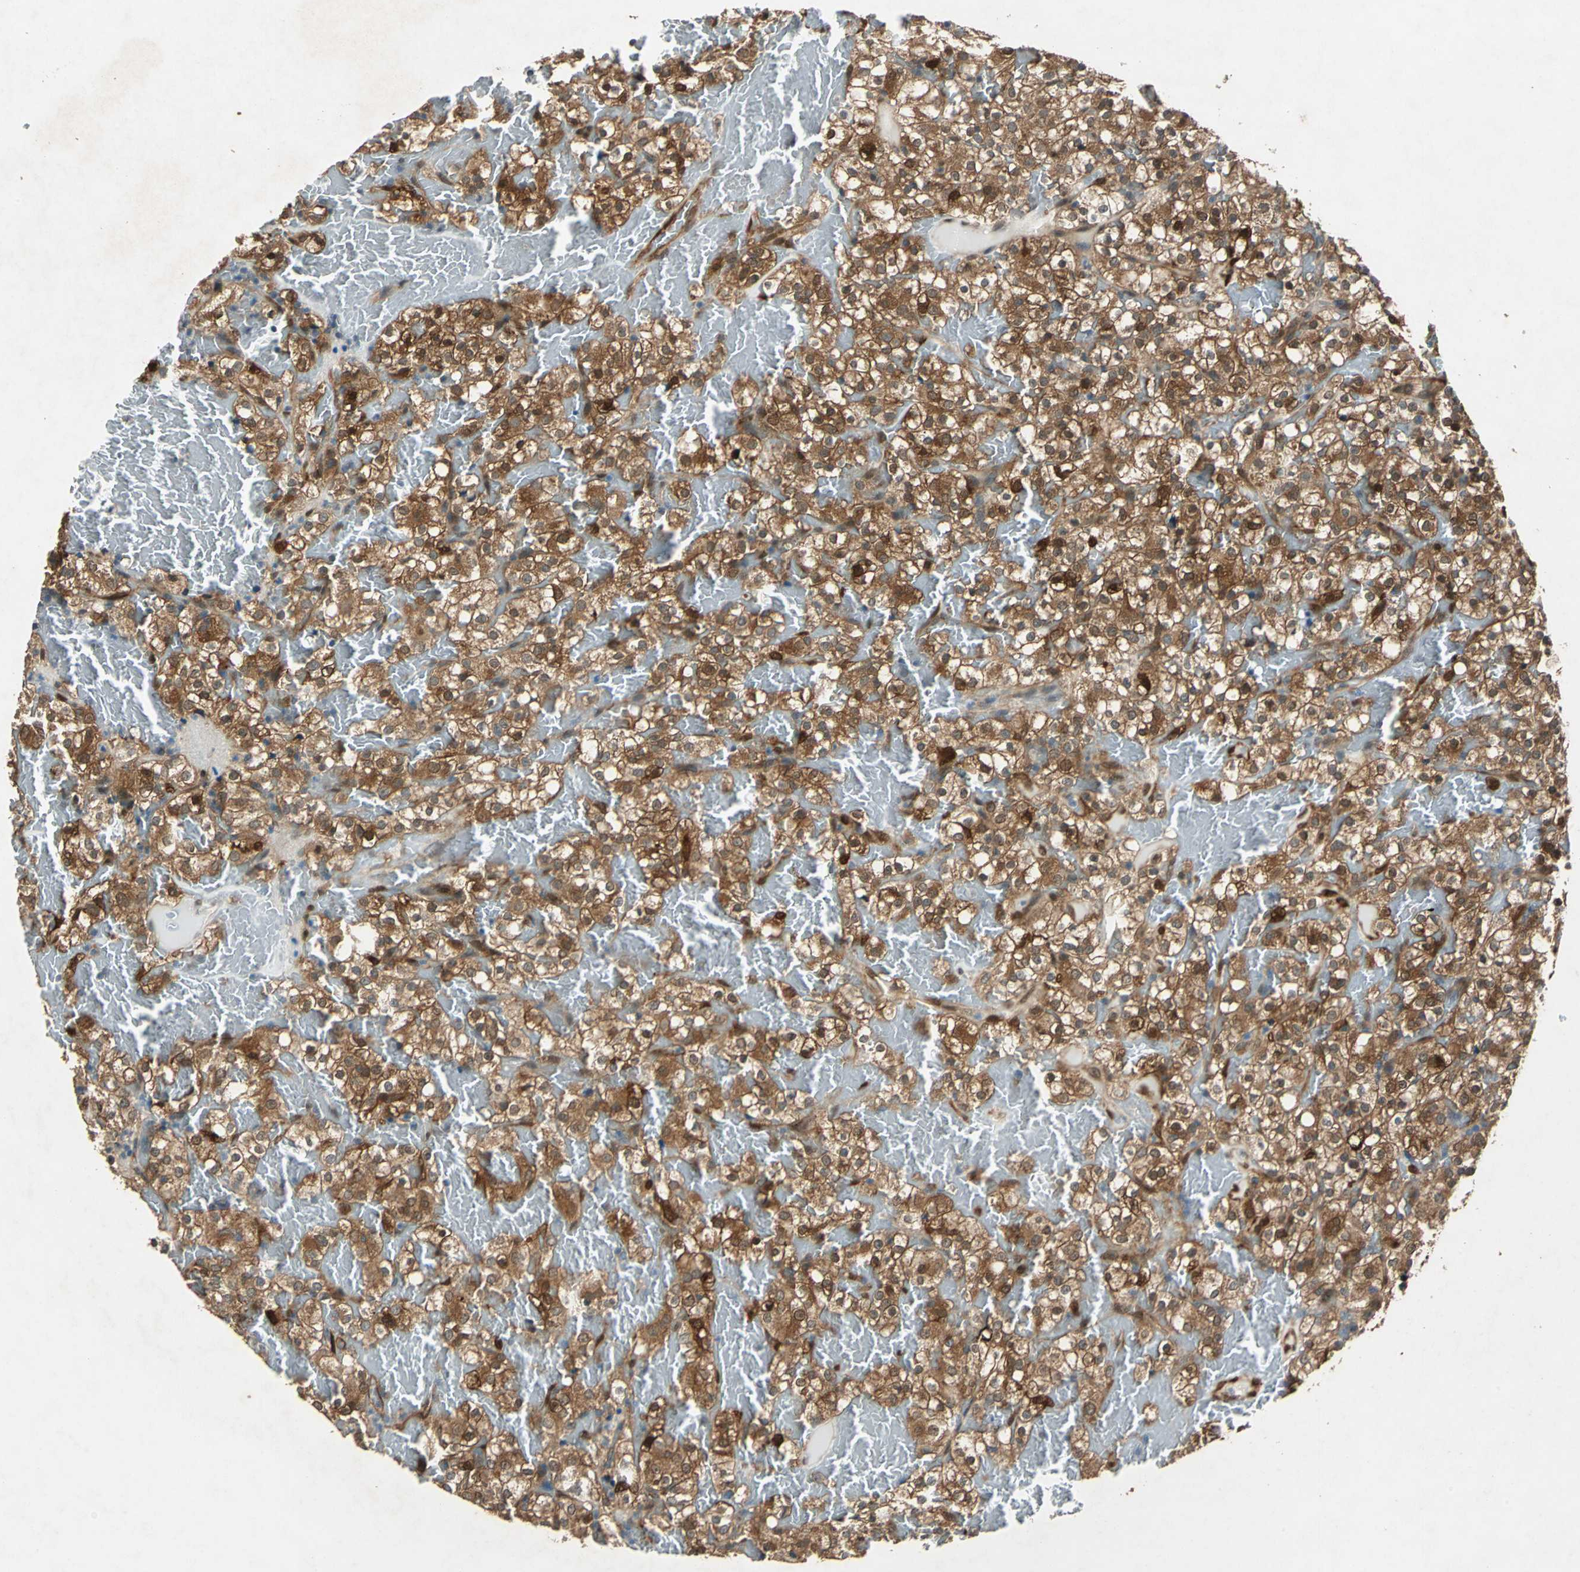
{"staining": {"intensity": "strong", "quantity": ">75%", "location": "cytoplasmic/membranous,nuclear"}, "tissue": "renal cancer", "cell_type": "Tumor cells", "image_type": "cancer", "snomed": [{"axis": "morphology", "description": "Normal tissue, NOS"}, {"axis": "morphology", "description": "Adenocarcinoma, NOS"}, {"axis": "topography", "description": "Kidney"}], "caption": "Renal cancer stained for a protein (brown) exhibits strong cytoplasmic/membranous and nuclear positive staining in about >75% of tumor cells.", "gene": "RRM2B", "patient": {"sex": "female", "age": 72}}